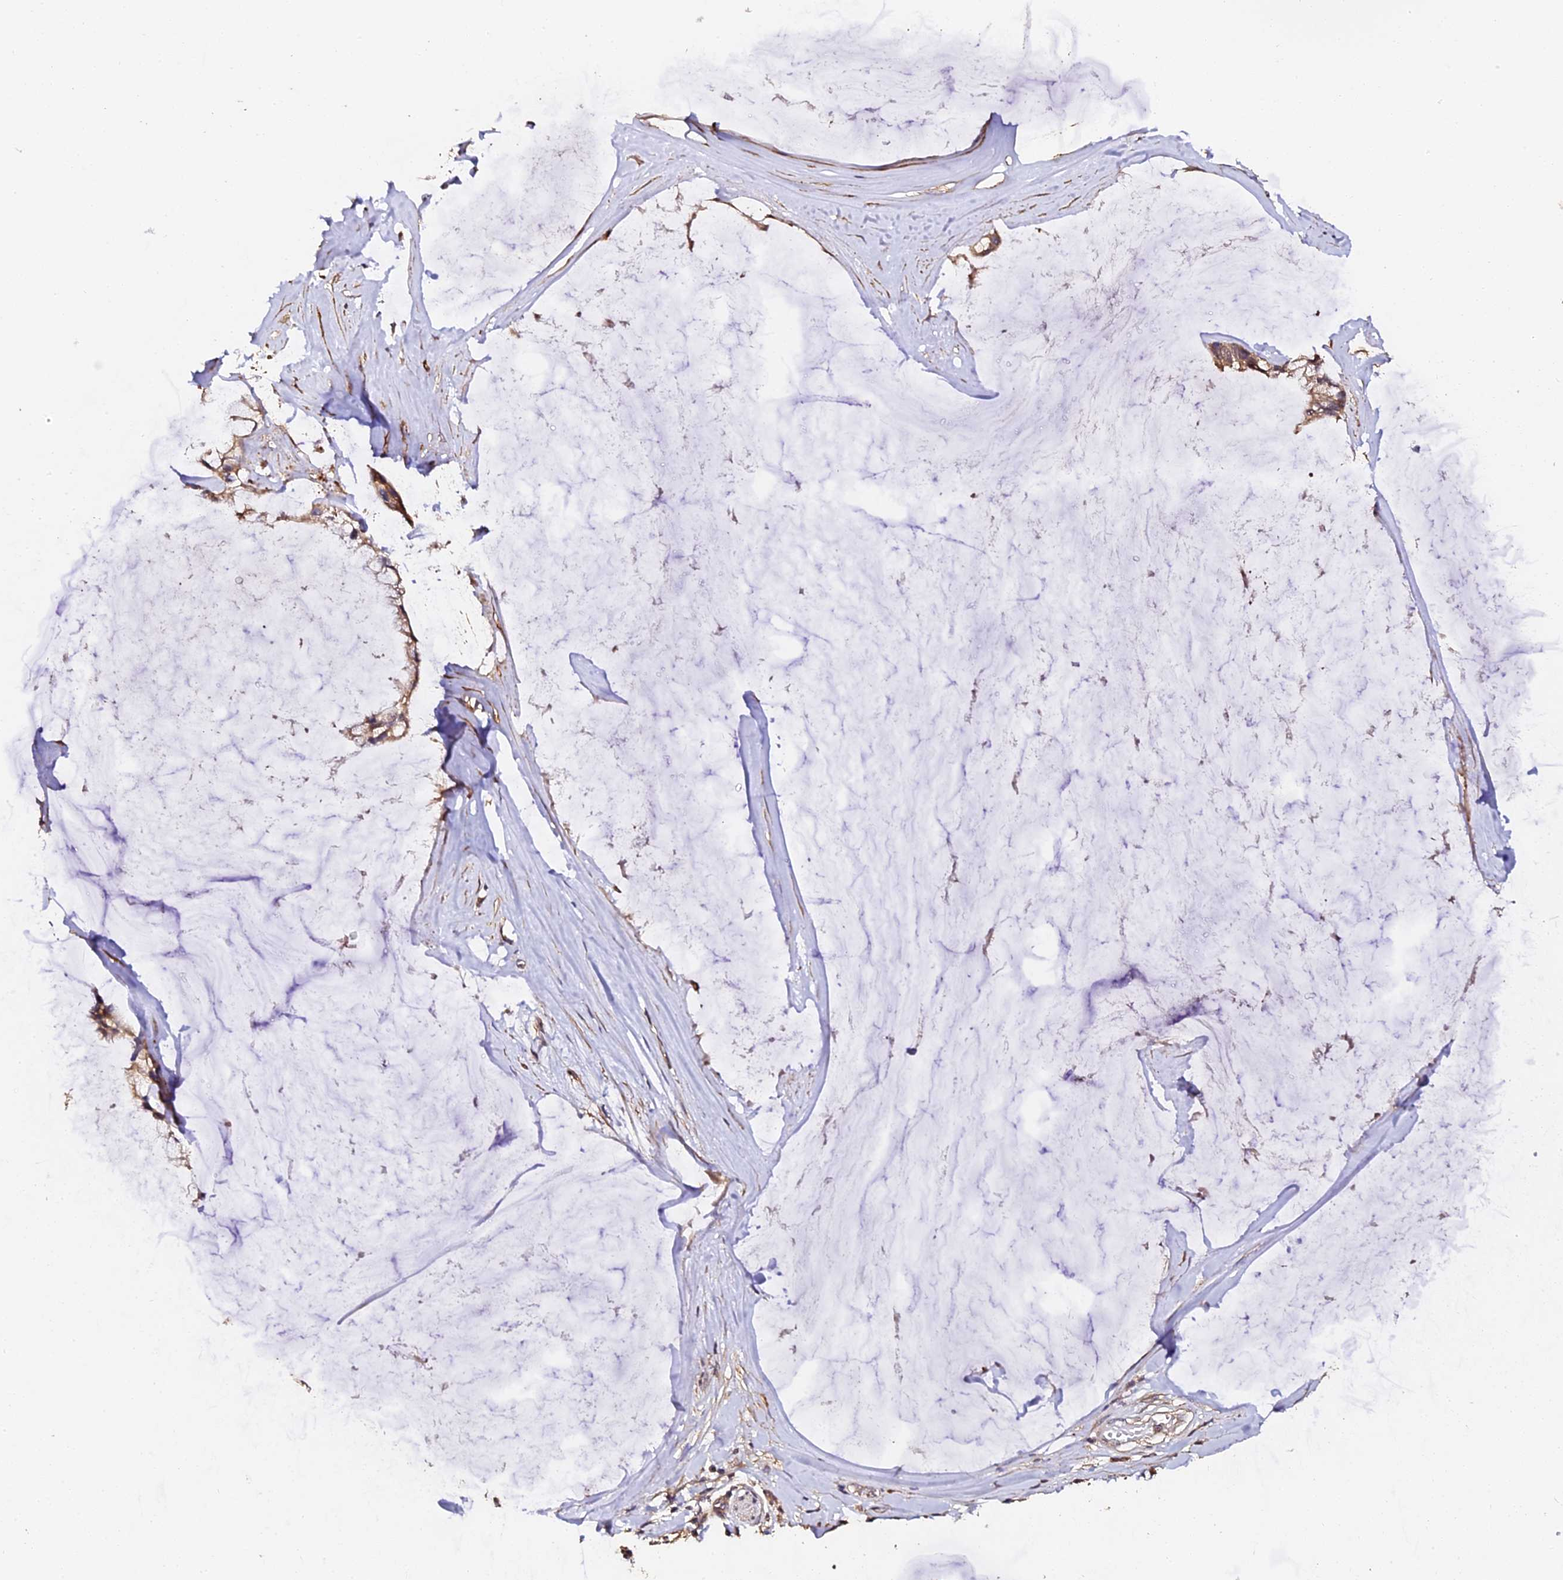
{"staining": {"intensity": "moderate", "quantity": ">75%", "location": "cytoplasmic/membranous"}, "tissue": "ovarian cancer", "cell_type": "Tumor cells", "image_type": "cancer", "snomed": [{"axis": "morphology", "description": "Cystadenocarcinoma, mucinous, NOS"}, {"axis": "topography", "description": "Ovary"}], "caption": "Moderate cytoplasmic/membranous positivity is seen in about >75% of tumor cells in mucinous cystadenocarcinoma (ovarian).", "gene": "TDO2", "patient": {"sex": "female", "age": 39}}